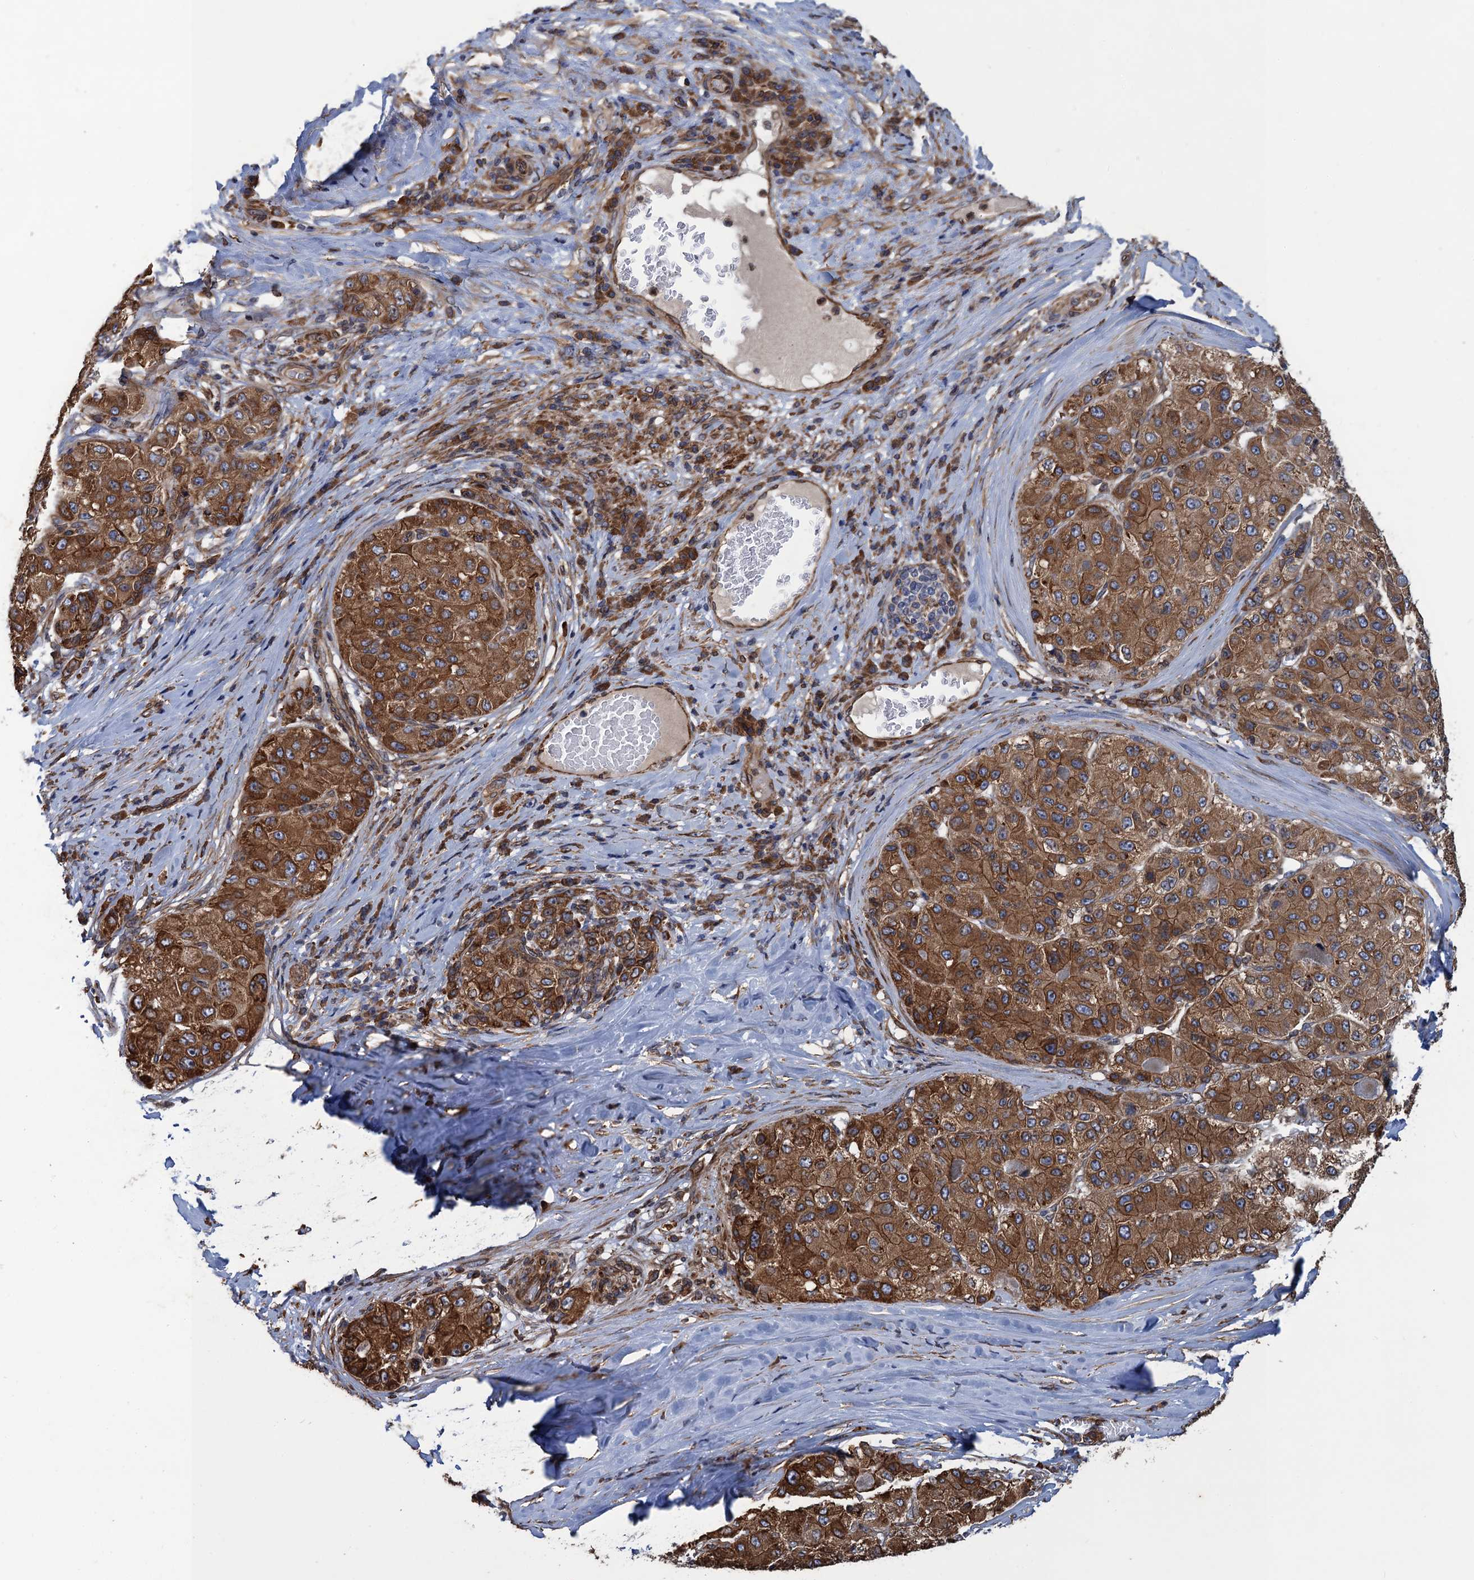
{"staining": {"intensity": "strong", "quantity": ">75%", "location": "cytoplasmic/membranous"}, "tissue": "liver cancer", "cell_type": "Tumor cells", "image_type": "cancer", "snomed": [{"axis": "morphology", "description": "Carcinoma, Hepatocellular, NOS"}, {"axis": "topography", "description": "Liver"}], "caption": "This is a histology image of immunohistochemistry staining of liver cancer (hepatocellular carcinoma), which shows strong positivity in the cytoplasmic/membranous of tumor cells.", "gene": "ARMC5", "patient": {"sex": "male", "age": 80}}